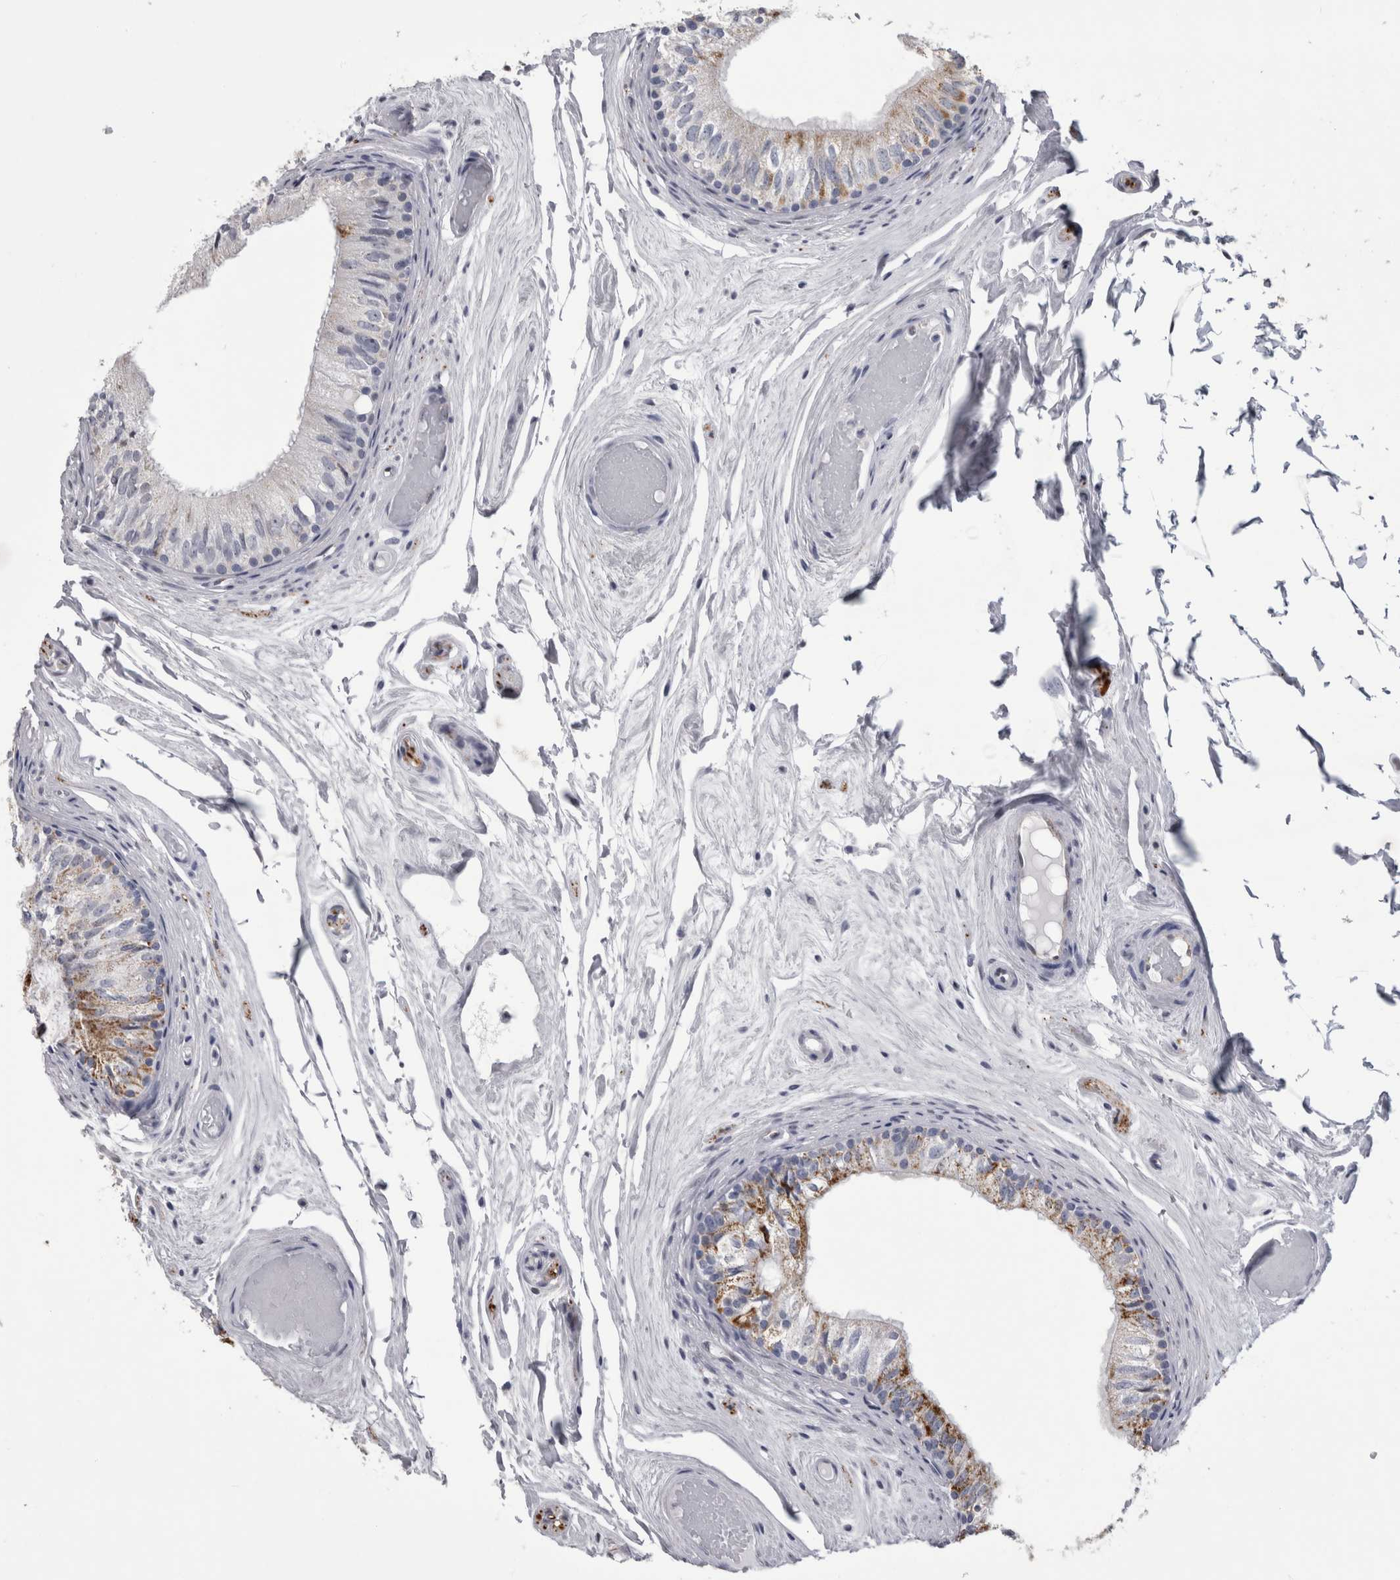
{"staining": {"intensity": "moderate", "quantity": "<25%", "location": "cytoplasmic/membranous"}, "tissue": "epididymis", "cell_type": "Glandular cells", "image_type": "normal", "snomed": [{"axis": "morphology", "description": "Normal tissue, NOS"}, {"axis": "topography", "description": "Epididymis"}], "caption": "A low amount of moderate cytoplasmic/membranous expression is appreciated in approximately <25% of glandular cells in unremarkable epididymis.", "gene": "ACOT7", "patient": {"sex": "male", "age": 79}}